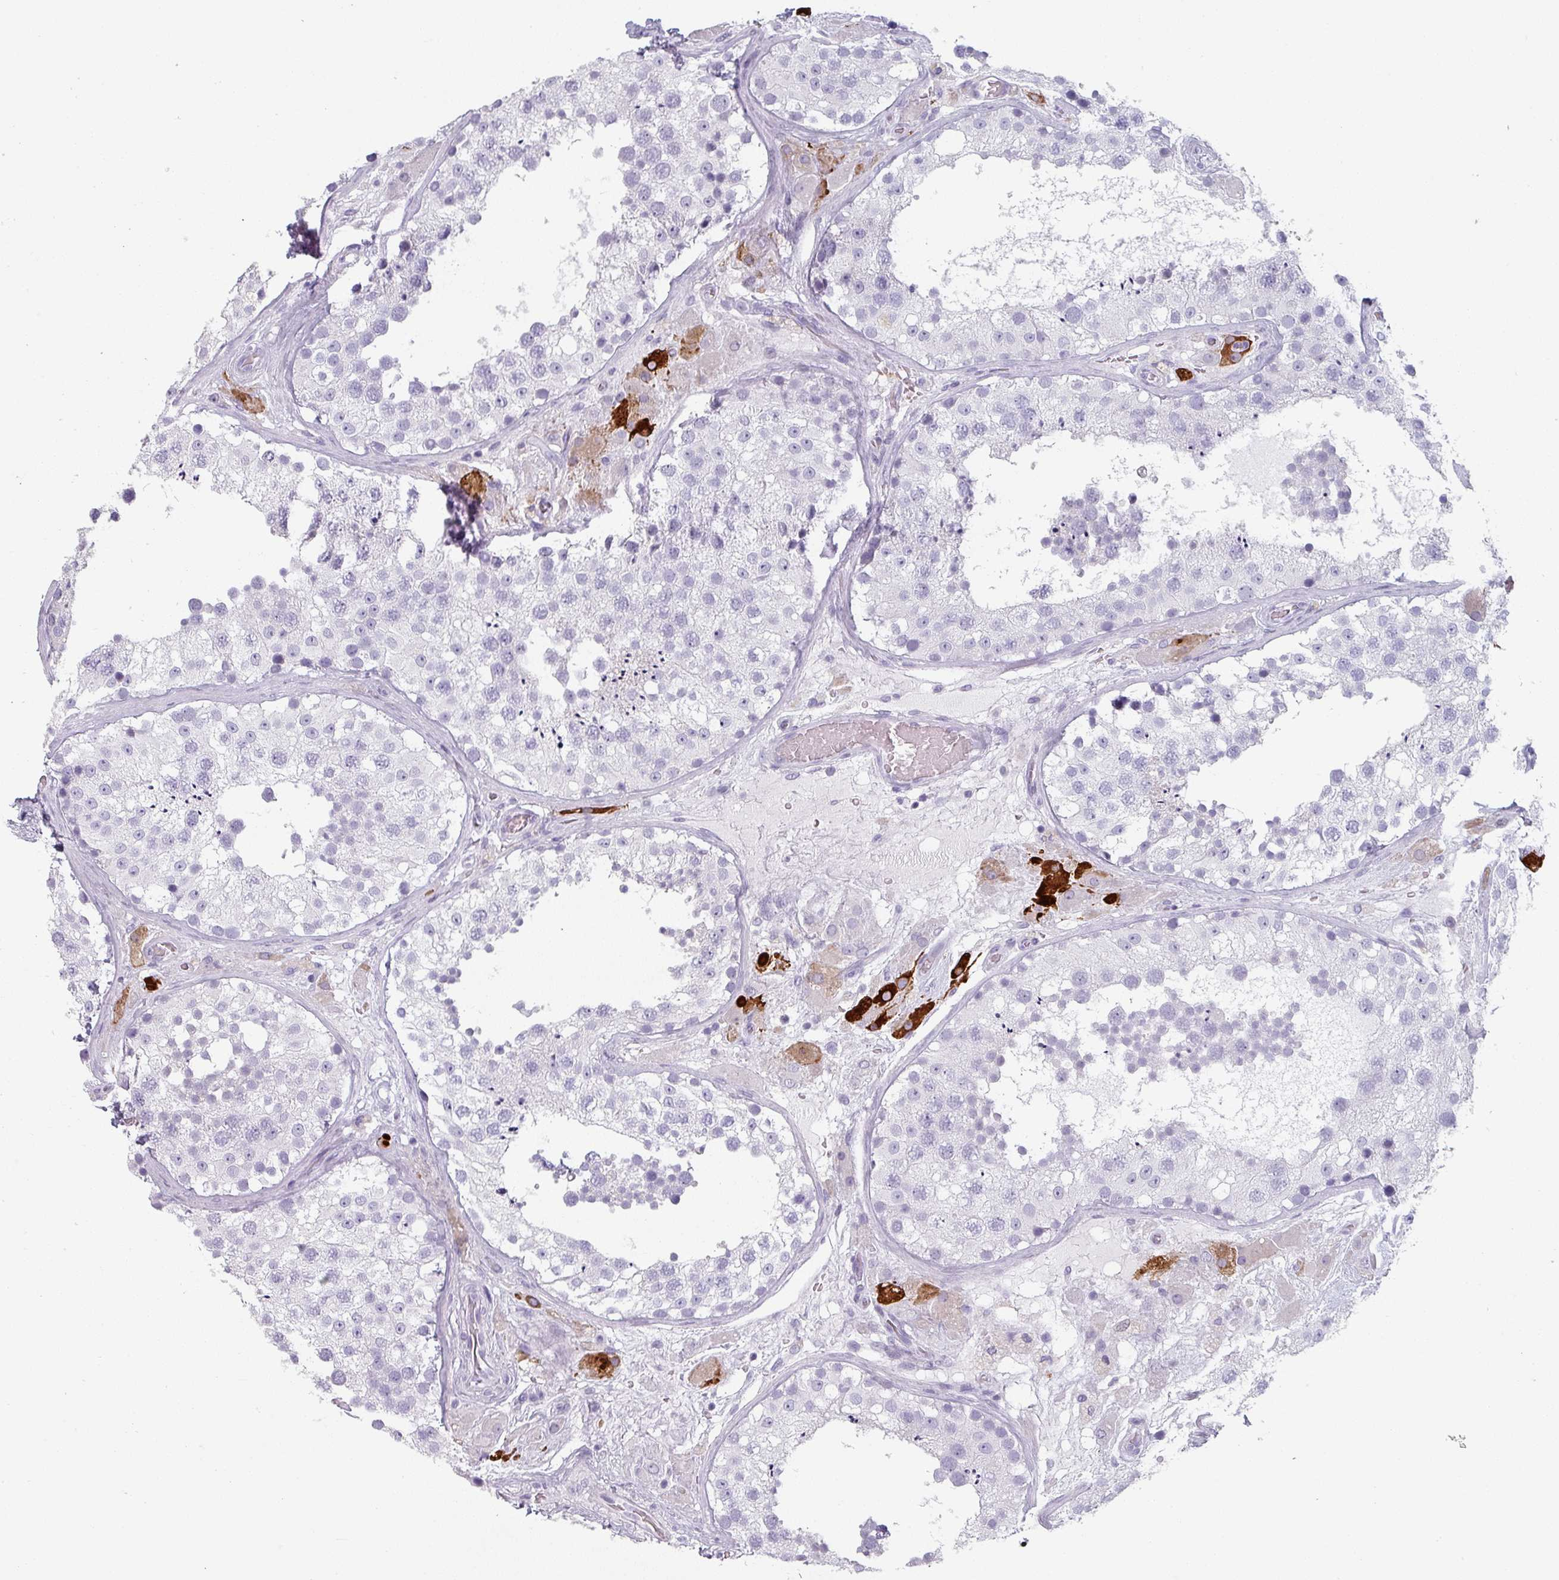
{"staining": {"intensity": "negative", "quantity": "none", "location": "none"}, "tissue": "testis", "cell_type": "Cells in seminiferous ducts", "image_type": "normal", "snomed": [{"axis": "morphology", "description": "Normal tissue, NOS"}, {"axis": "topography", "description": "Testis"}], "caption": "DAB (3,3'-diaminobenzidine) immunohistochemical staining of normal human testis exhibits no significant expression in cells in seminiferous ducts. (DAB immunohistochemistry (IHC) visualized using brightfield microscopy, high magnification).", "gene": "SLC35G2", "patient": {"sex": "male", "age": 26}}